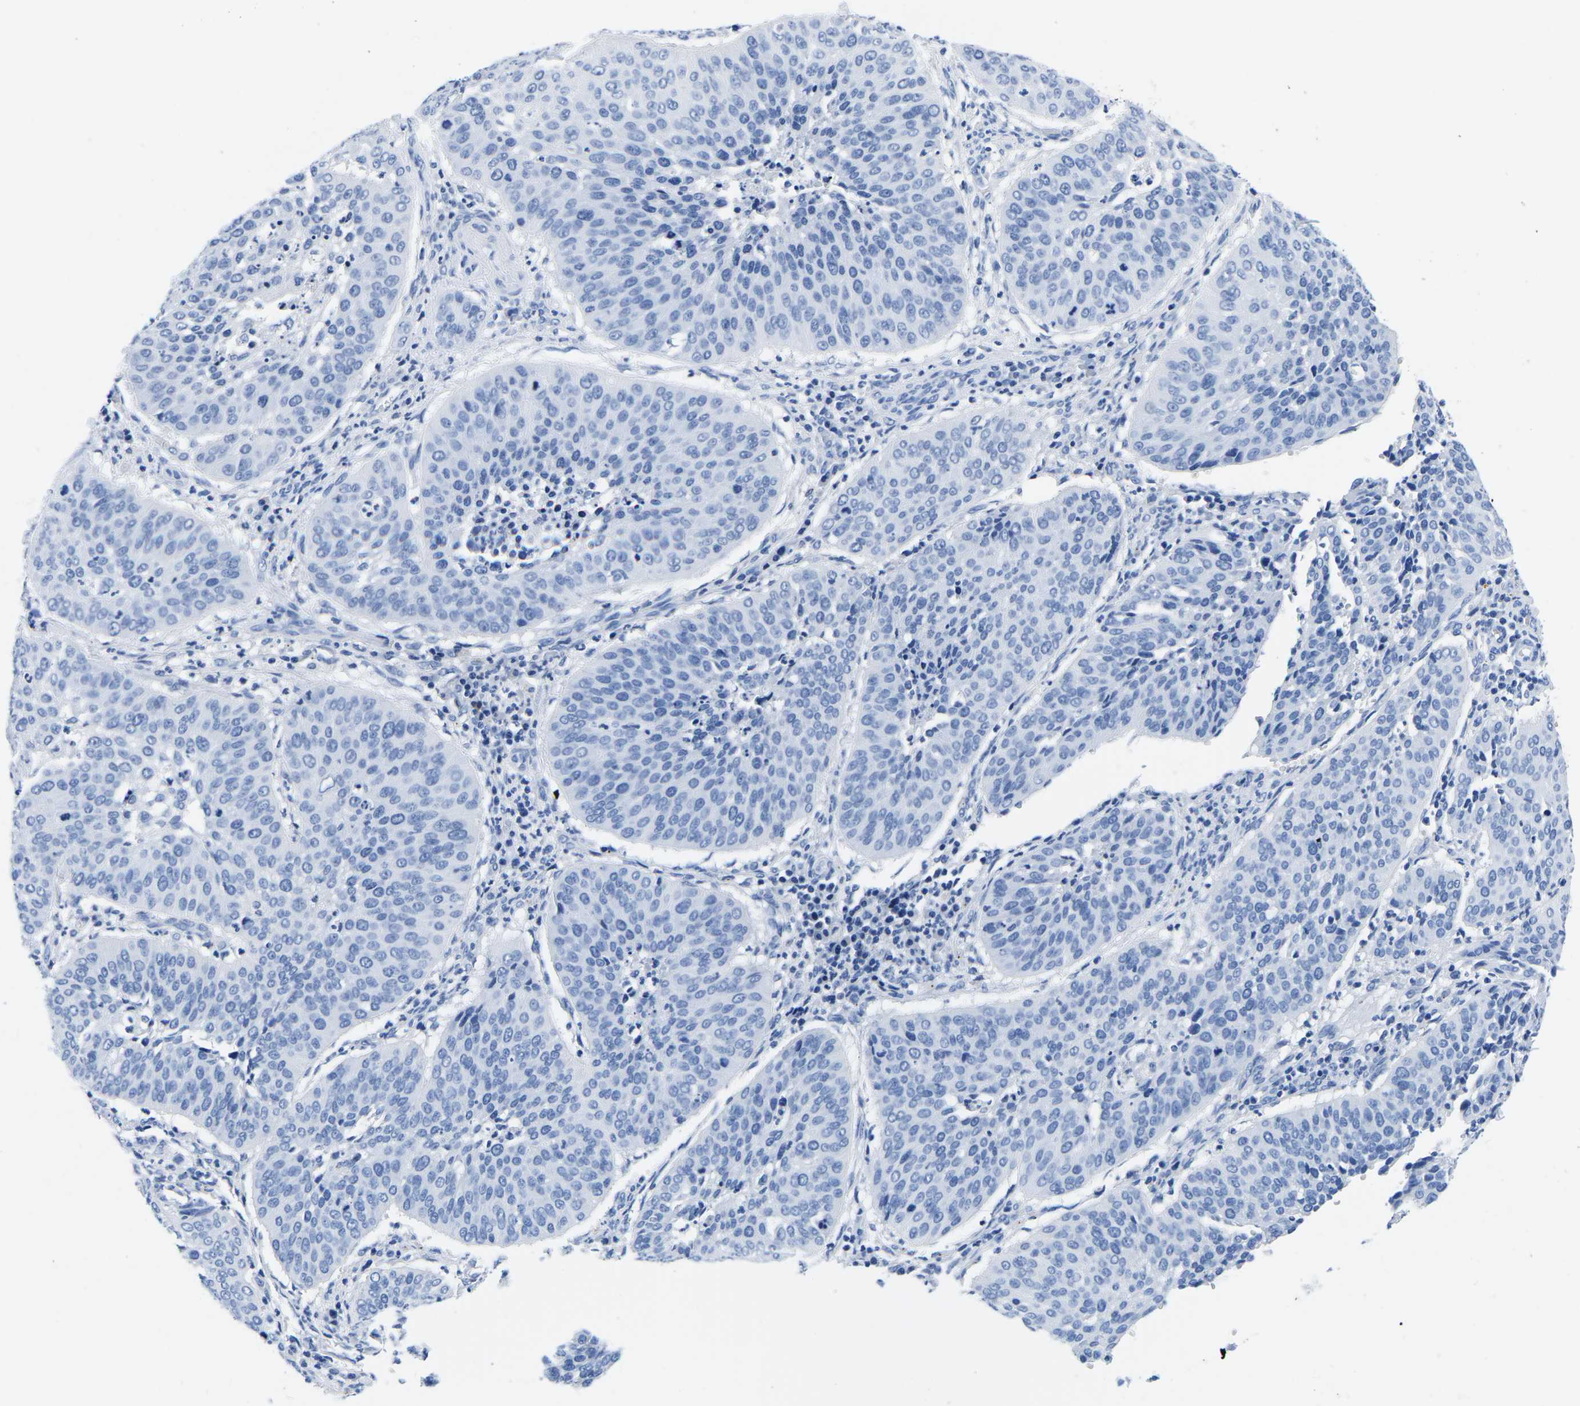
{"staining": {"intensity": "negative", "quantity": "none", "location": "none"}, "tissue": "cervical cancer", "cell_type": "Tumor cells", "image_type": "cancer", "snomed": [{"axis": "morphology", "description": "Normal tissue, NOS"}, {"axis": "morphology", "description": "Squamous cell carcinoma, NOS"}, {"axis": "topography", "description": "Cervix"}], "caption": "Tumor cells are negative for protein expression in human cervical cancer (squamous cell carcinoma). (DAB (3,3'-diaminobenzidine) immunohistochemistry with hematoxylin counter stain).", "gene": "CYP1A2", "patient": {"sex": "female", "age": 39}}